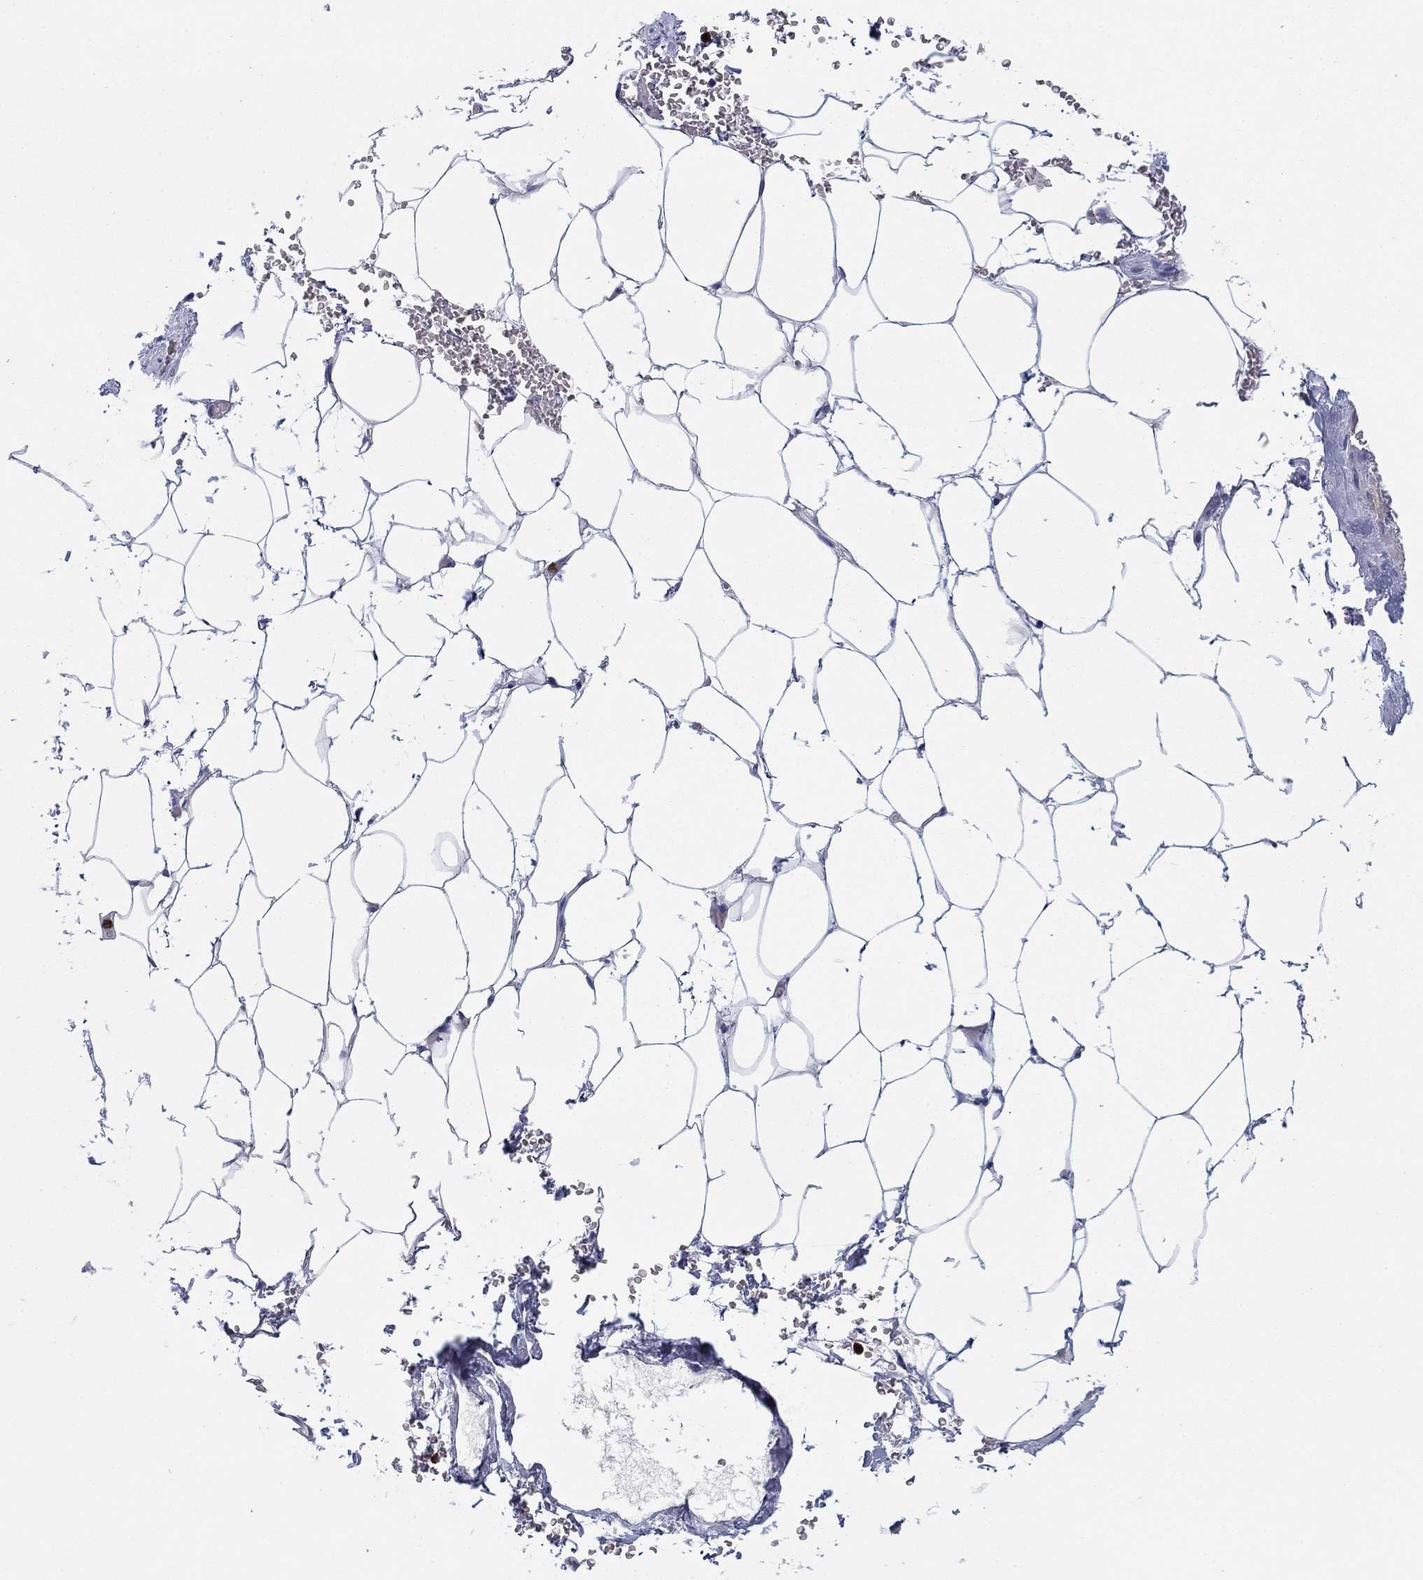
{"staining": {"intensity": "negative", "quantity": "none", "location": "none"}, "tissue": "adipose tissue", "cell_type": "Adipocytes", "image_type": "normal", "snomed": [{"axis": "morphology", "description": "Normal tissue, NOS"}, {"axis": "topography", "description": "Soft tissue"}, {"axis": "topography", "description": "Adipose tissue"}, {"axis": "topography", "description": "Vascular tissue"}, {"axis": "topography", "description": "Peripheral nerve tissue"}], "caption": "The immunohistochemistry photomicrograph has no significant expression in adipocytes of adipose tissue.", "gene": "MTRFR", "patient": {"sex": "male", "age": 68}}